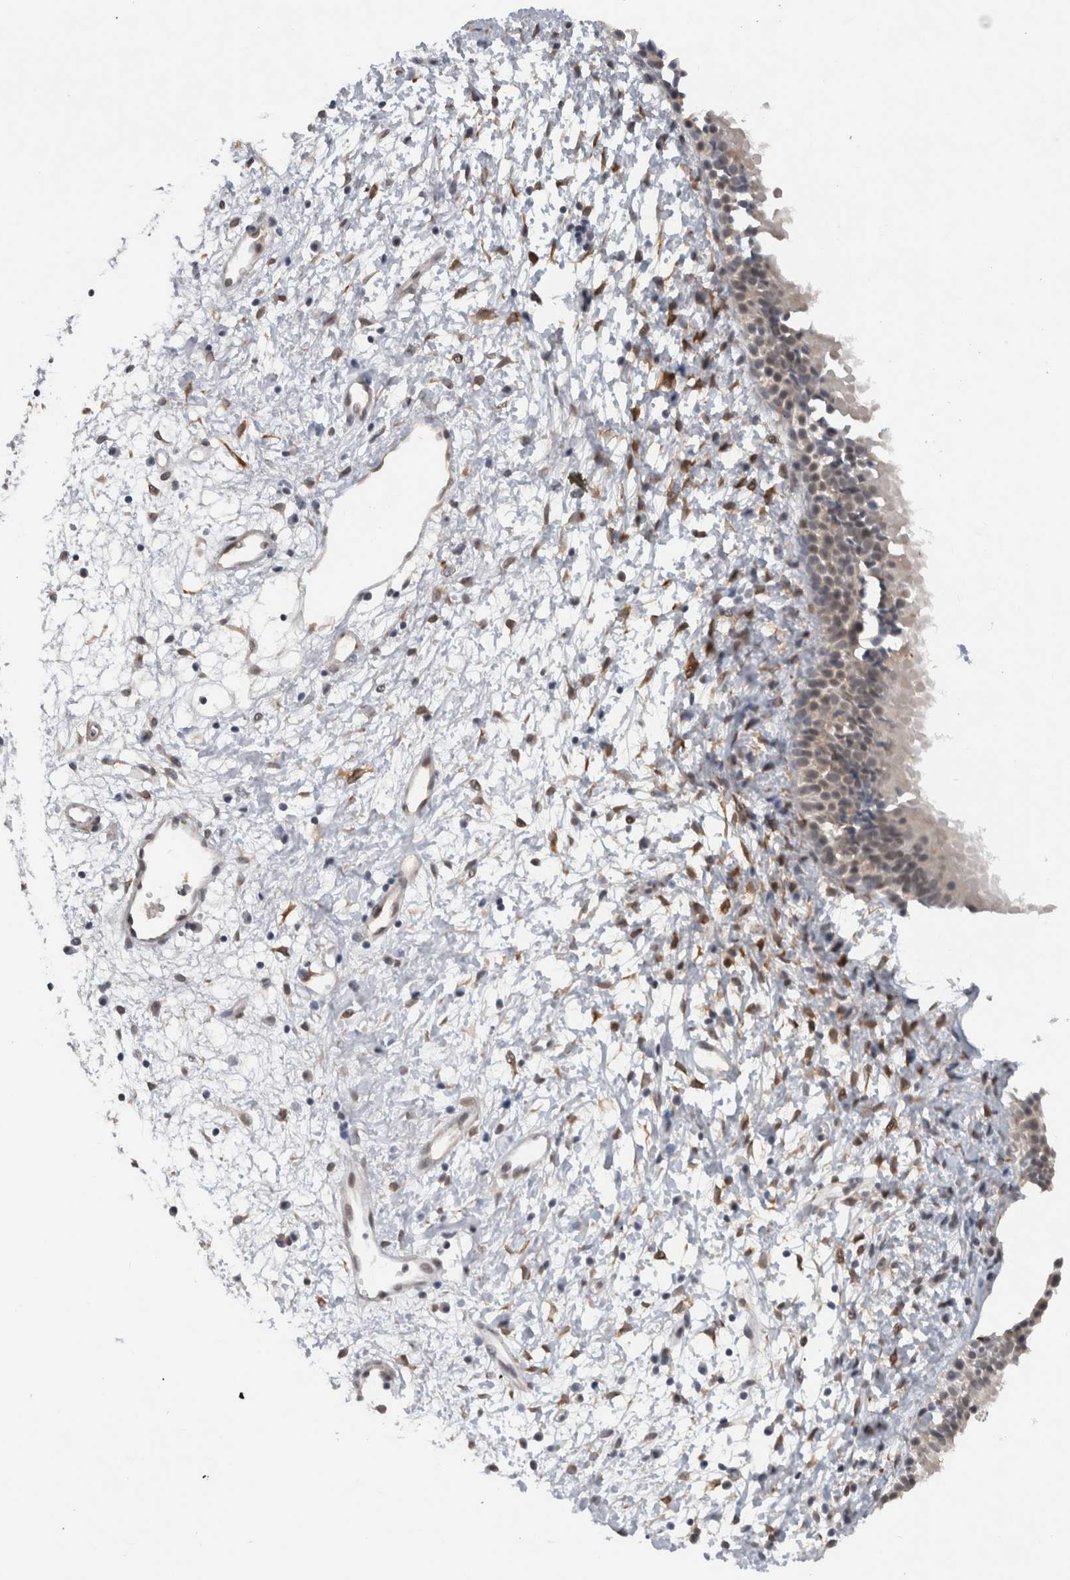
{"staining": {"intensity": "weak", "quantity": "25%-75%", "location": "nuclear"}, "tissue": "nasopharynx", "cell_type": "Respiratory epithelial cells", "image_type": "normal", "snomed": [{"axis": "morphology", "description": "Normal tissue, NOS"}, {"axis": "topography", "description": "Nasopharynx"}], "caption": "An immunohistochemistry micrograph of benign tissue is shown. Protein staining in brown highlights weak nuclear positivity in nasopharynx within respiratory epithelial cells. The staining is performed using DAB brown chromogen to label protein expression. The nuclei are counter-stained blue using hematoxylin.", "gene": "PRXL2A", "patient": {"sex": "male", "age": 22}}